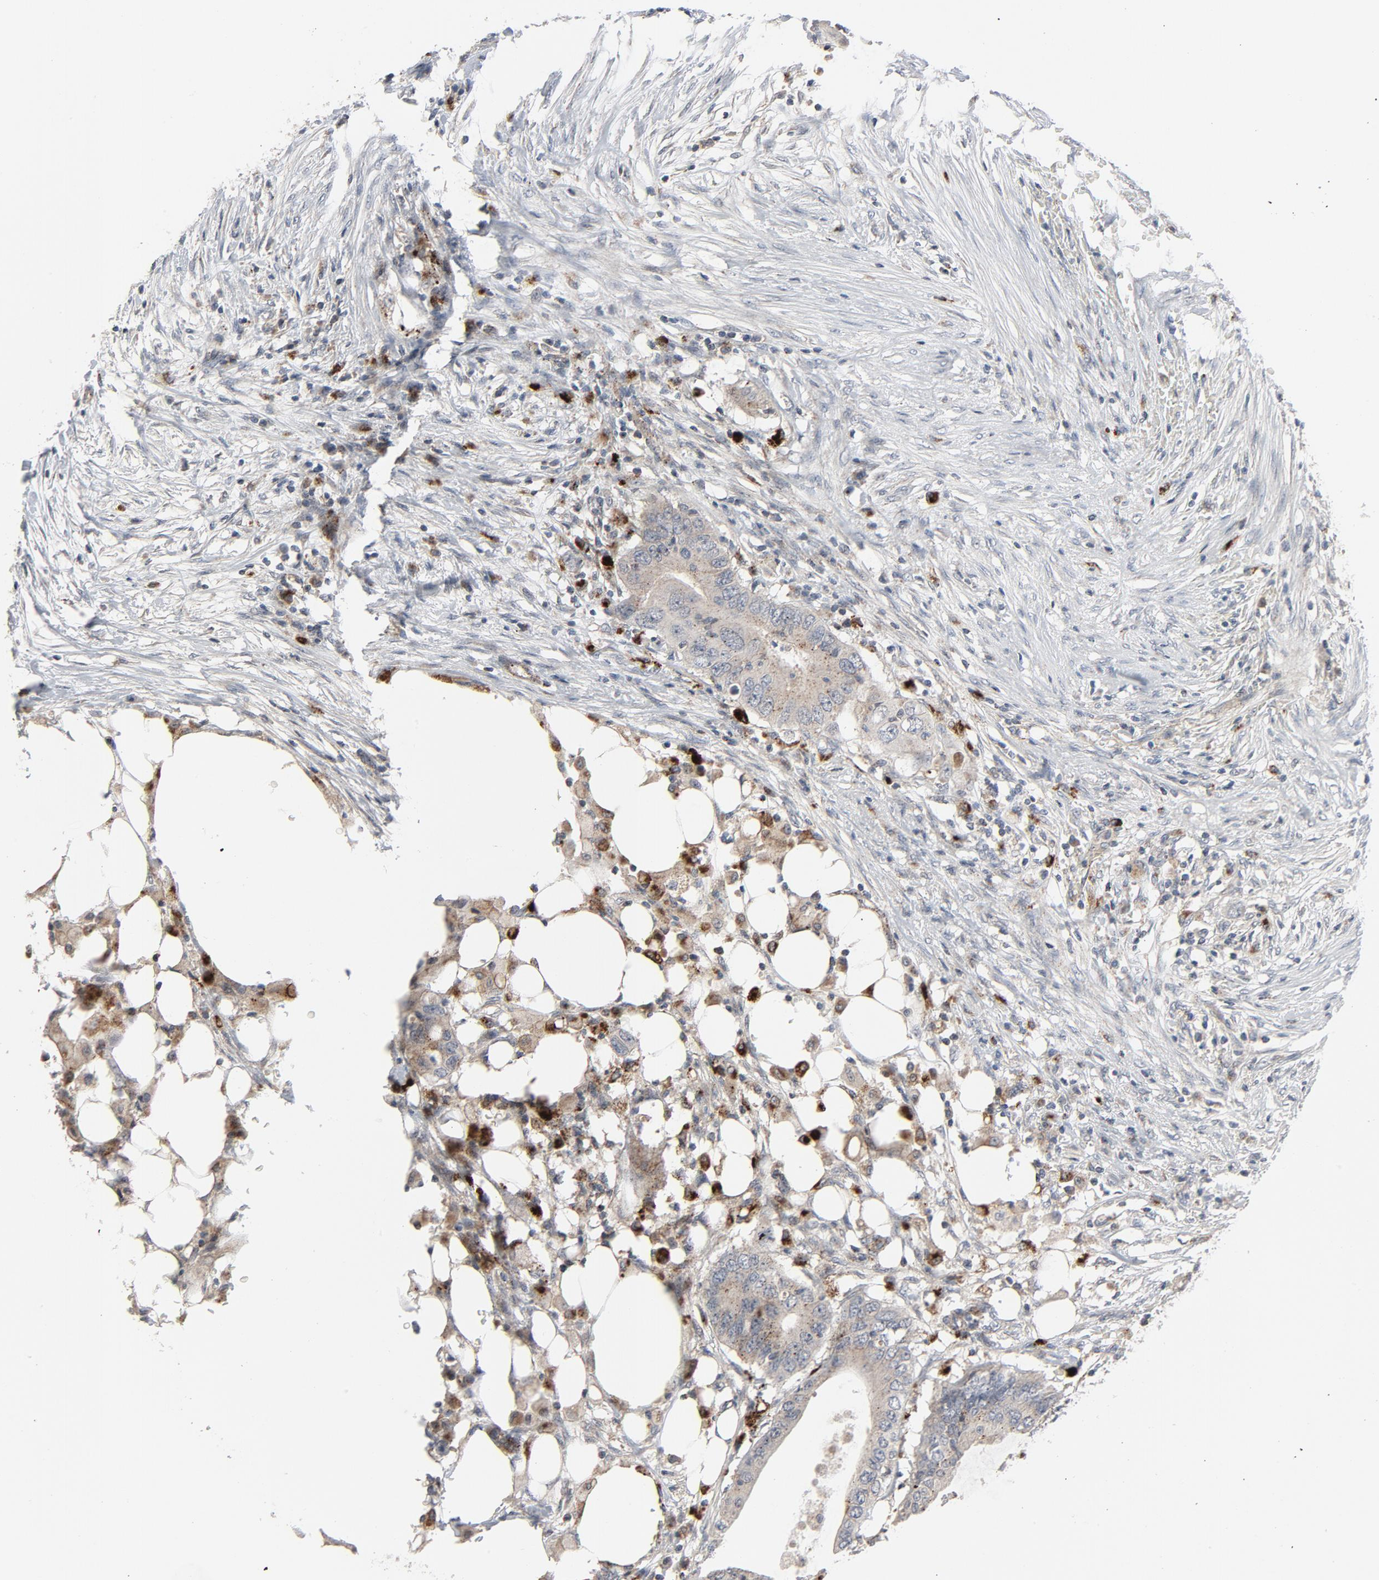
{"staining": {"intensity": "weak", "quantity": "25%-75%", "location": "cytoplasmic/membranous"}, "tissue": "colorectal cancer", "cell_type": "Tumor cells", "image_type": "cancer", "snomed": [{"axis": "morphology", "description": "Adenocarcinoma, NOS"}, {"axis": "topography", "description": "Colon"}], "caption": "IHC histopathology image of colorectal adenocarcinoma stained for a protein (brown), which exhibits low levels of weak cytoplasmic/membranous expression in about 25%-75% of tumor cells.", "gene": "AKT2", "patient": {"sex": "male", "age": 71}}